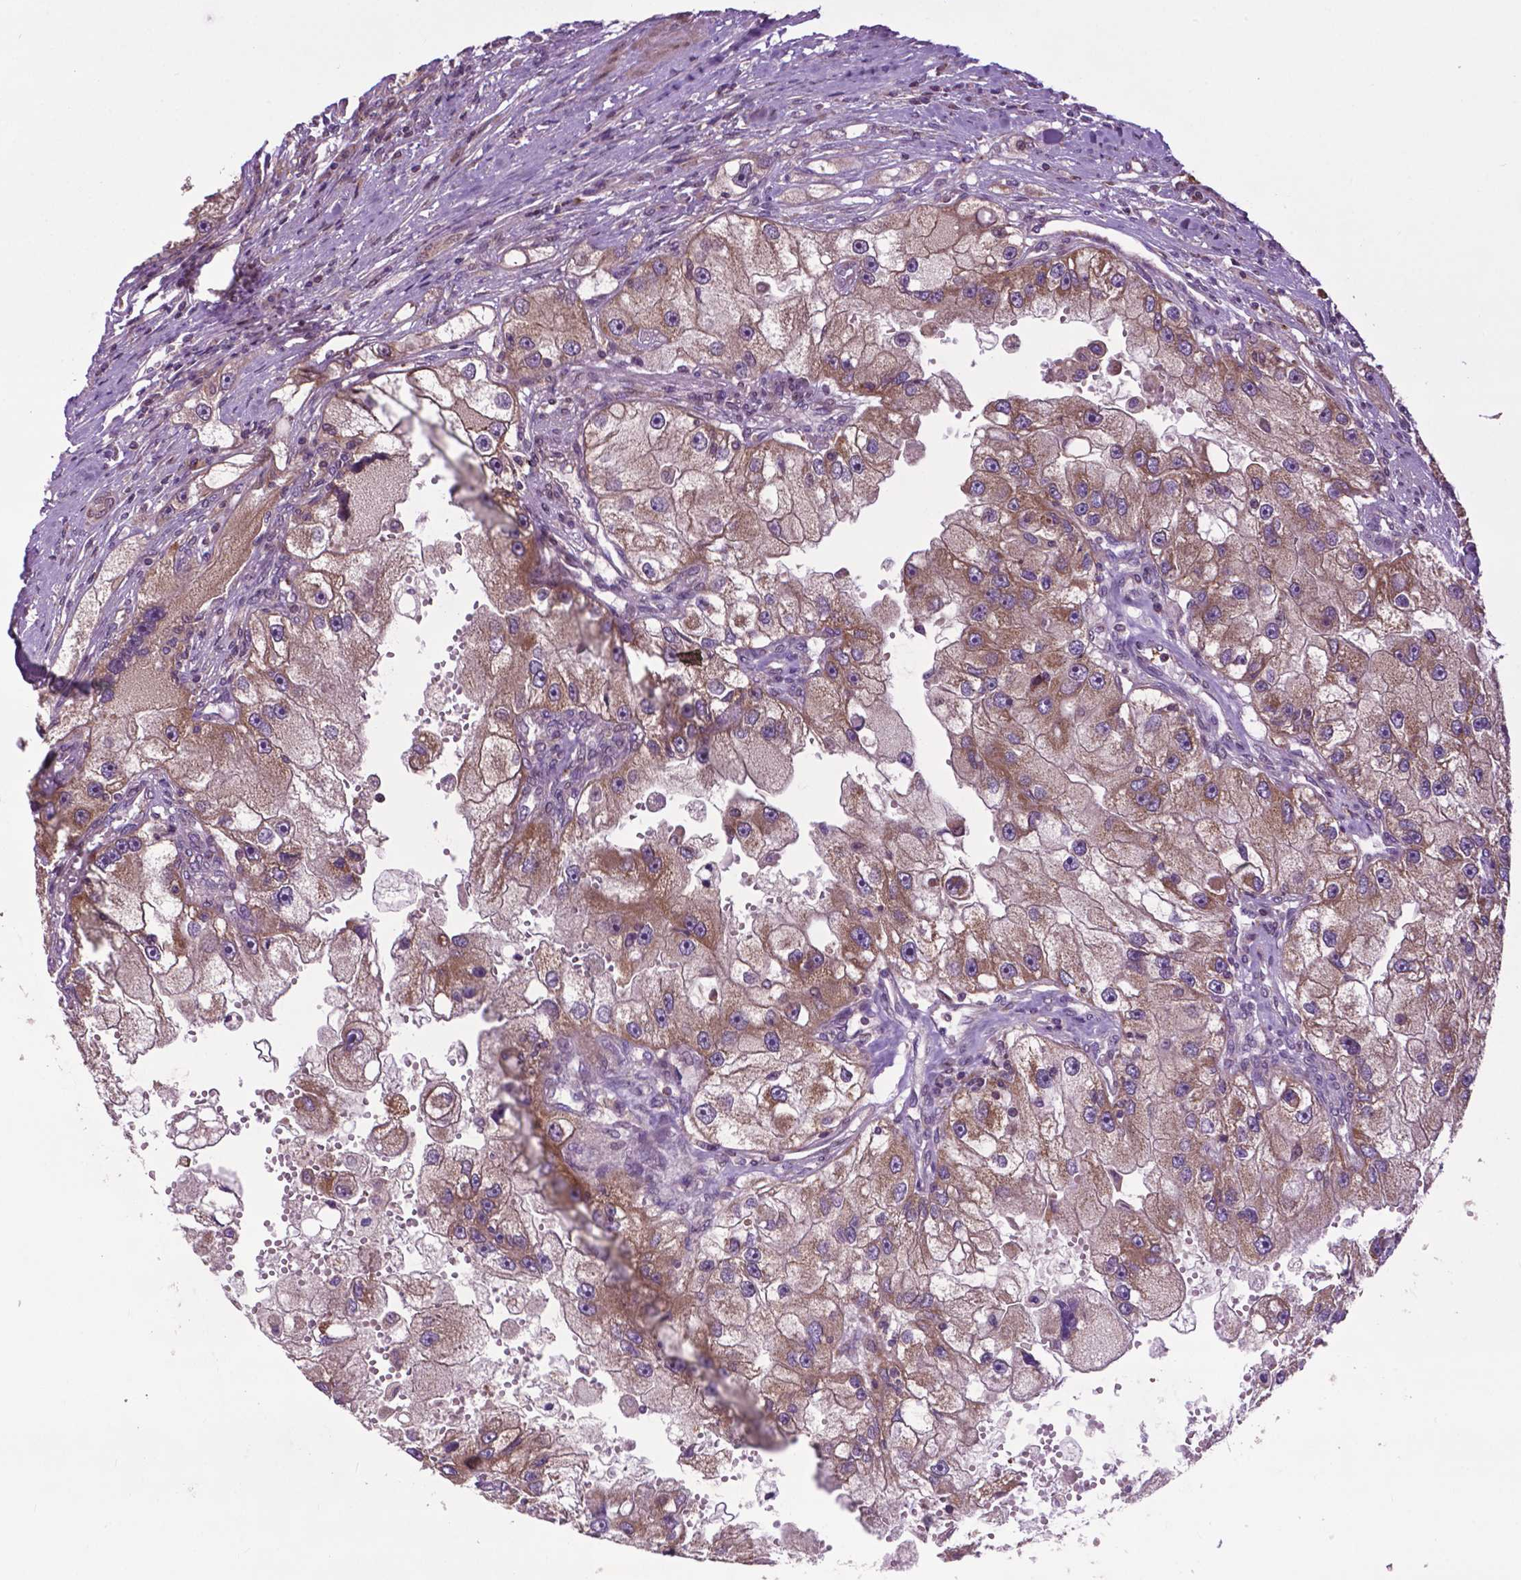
{"staining": {"intensity": "moderate", "quantity": "25%-75%", "location": "cytoplasmic/membranous"}, "tissue": "renal cancer", "cell_type": "Tumor cells", "image_type": "cancer", "snomed": [{"axis": "morphology", "description": "Adenocarcinoma, NOS"}, {"axis": "topography", "description": "Kidney"}], "caption": "Moderate cytoplasmic/membranous protein expression is seen in about 25%-75% of tumor cells in renal cancer (adenocarcinoma).", "gene": "SPNS2", "patient": {"sex": "male", "age": 63}}